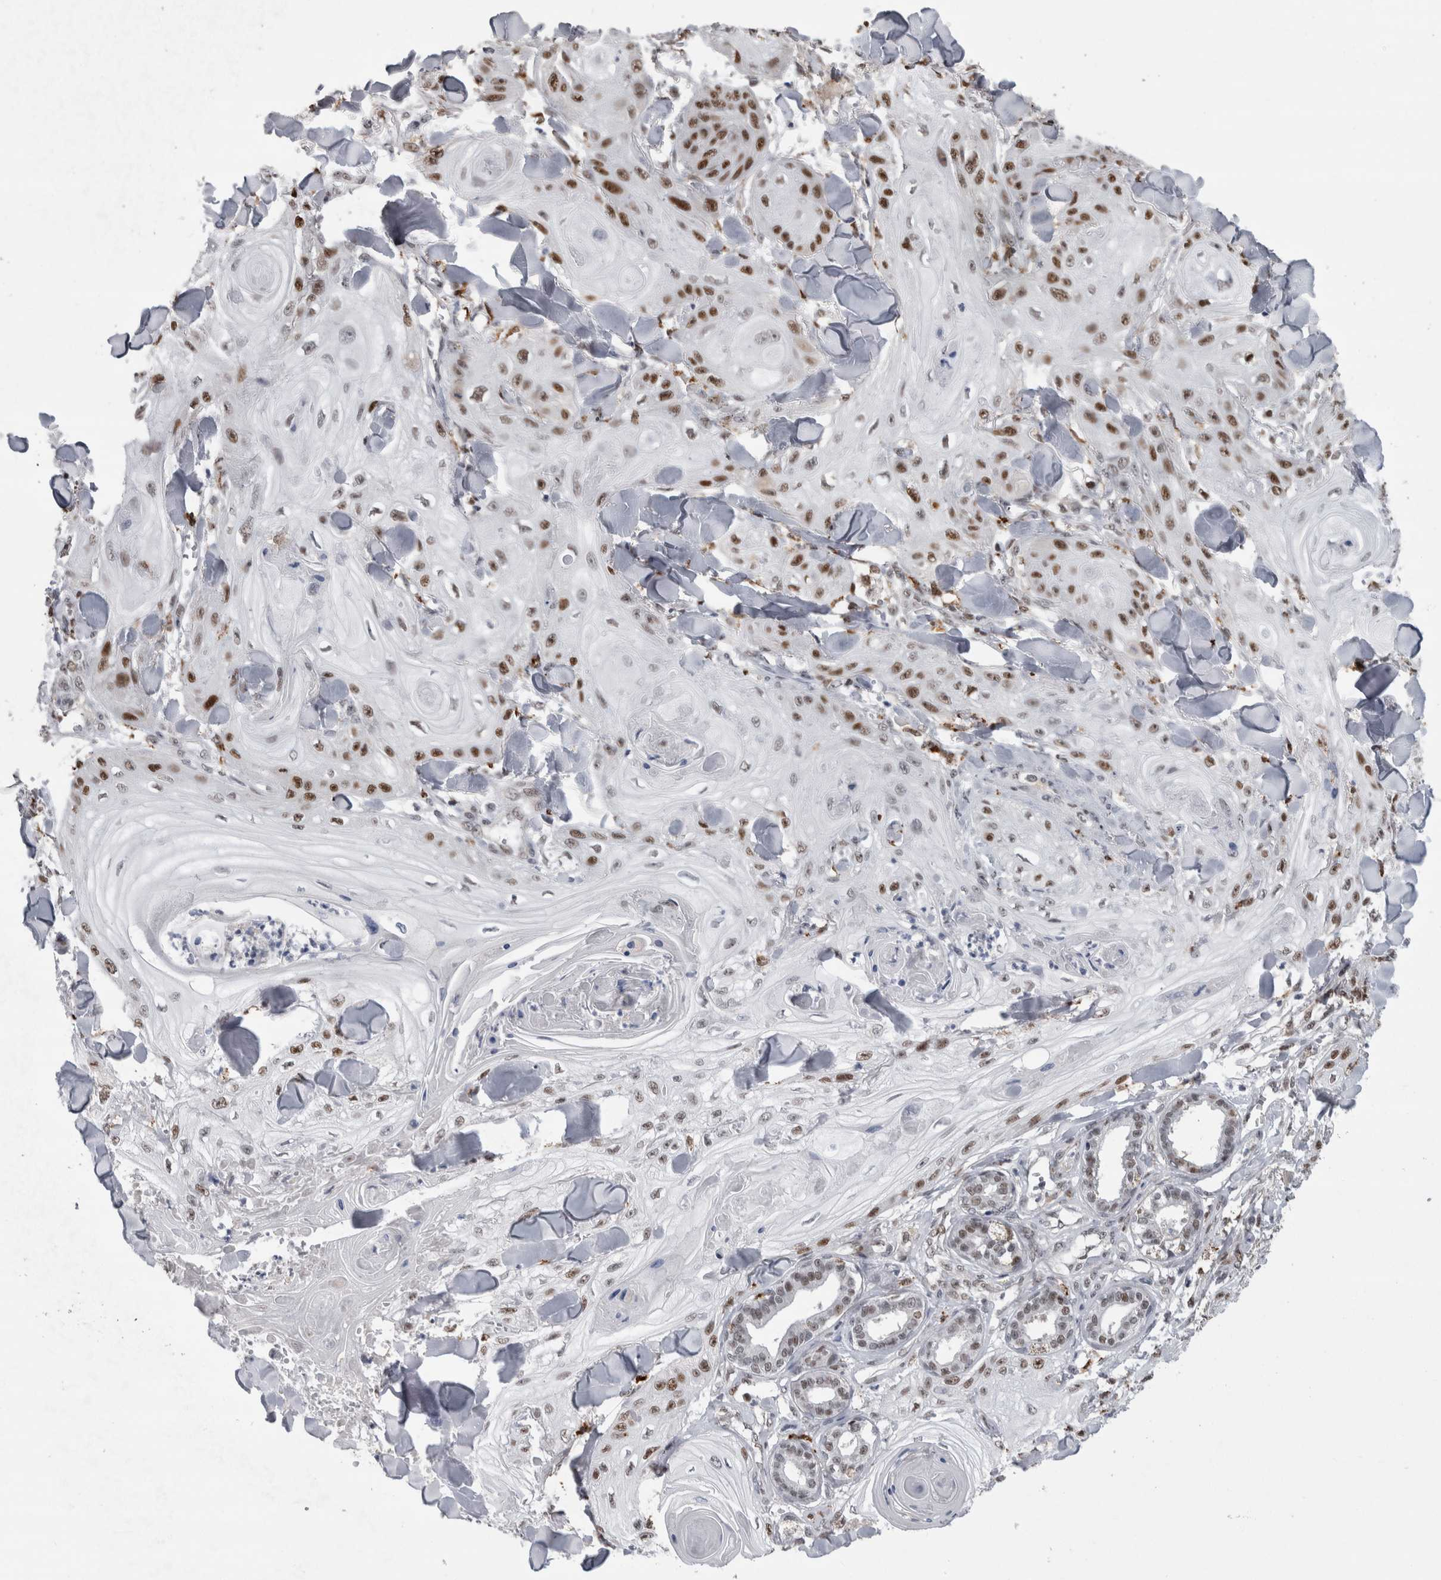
{"staining": {"intensity": "moderate", "quantity": ">75%", "location": "nuclear"}, "tissue": "skin cancer", "cell_type": "Tumor cells", "image_type": "cancer", "snomed": [{"axis": "morphology", "description": "Squamous cell carcinoma, NOS"}, {"axis": "topography", "description": "Skin"}], "caption": "This micrograph displays immunohistochemistry (IHC) staining of human skin cancer, with medium moderate nuclear staining in about >75% of tumor cells.", "gene": "POLD2", "patient": {"sex": "male", "age": 74}}